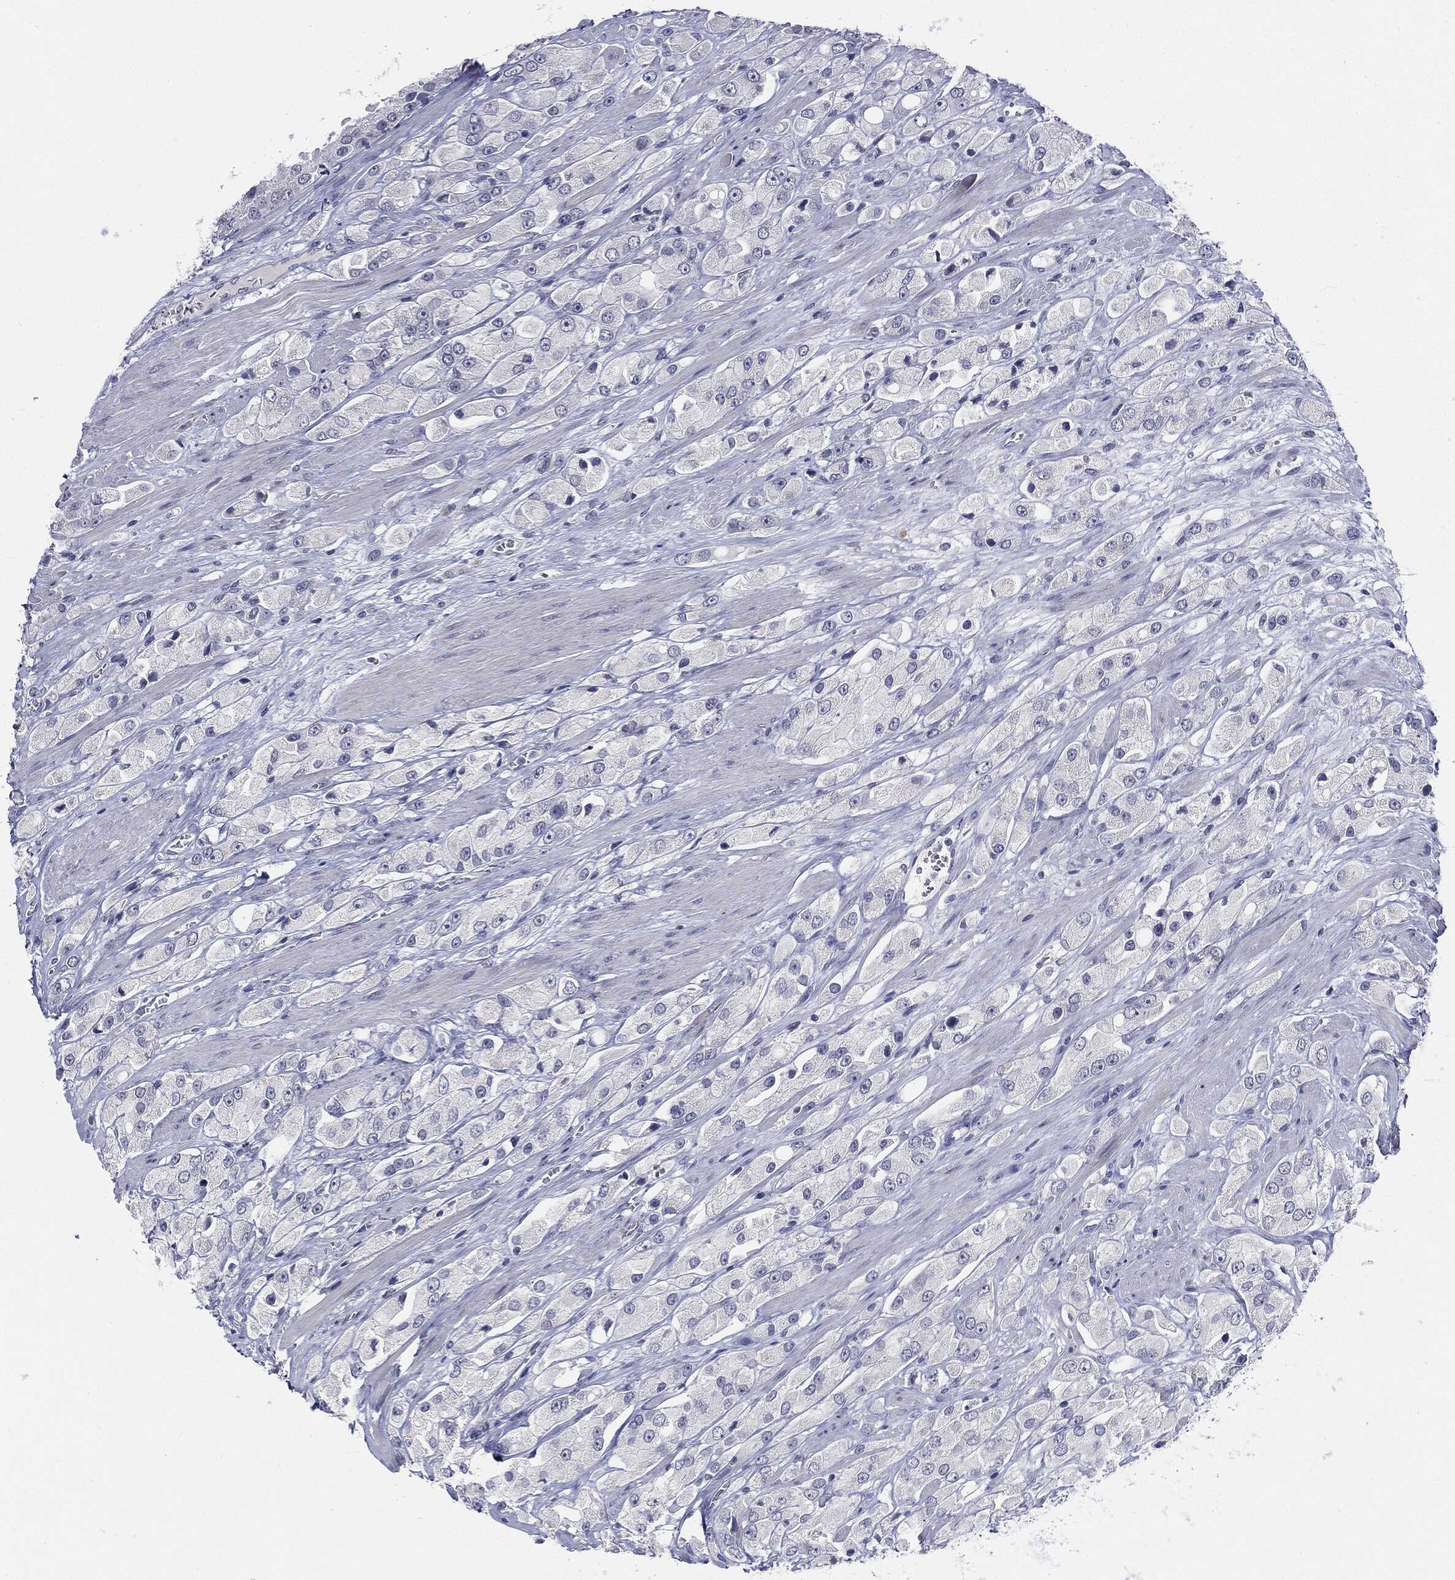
{"staining": {"intensity": "negative", "quantity": "none", "location": "none"}, "tissue": "prostate cancer", "cell_type": "Tumor cells", "image_type": "cancer", "snomed": [{"axis": "morphology", "description": "Adenocarcinoma, NOS"}, {"axis": "topography", "description": "Prostate and seminal vesicle, NOS"}, {"axis": "topography", "description": "Prostate"}], "caption": "Prostate adenocarcinoma was stained to show a protein in brown. There is no significant staining in tumor cells.", "gene": "CGB1", "patient": {"sex": "male", "age": 64}}